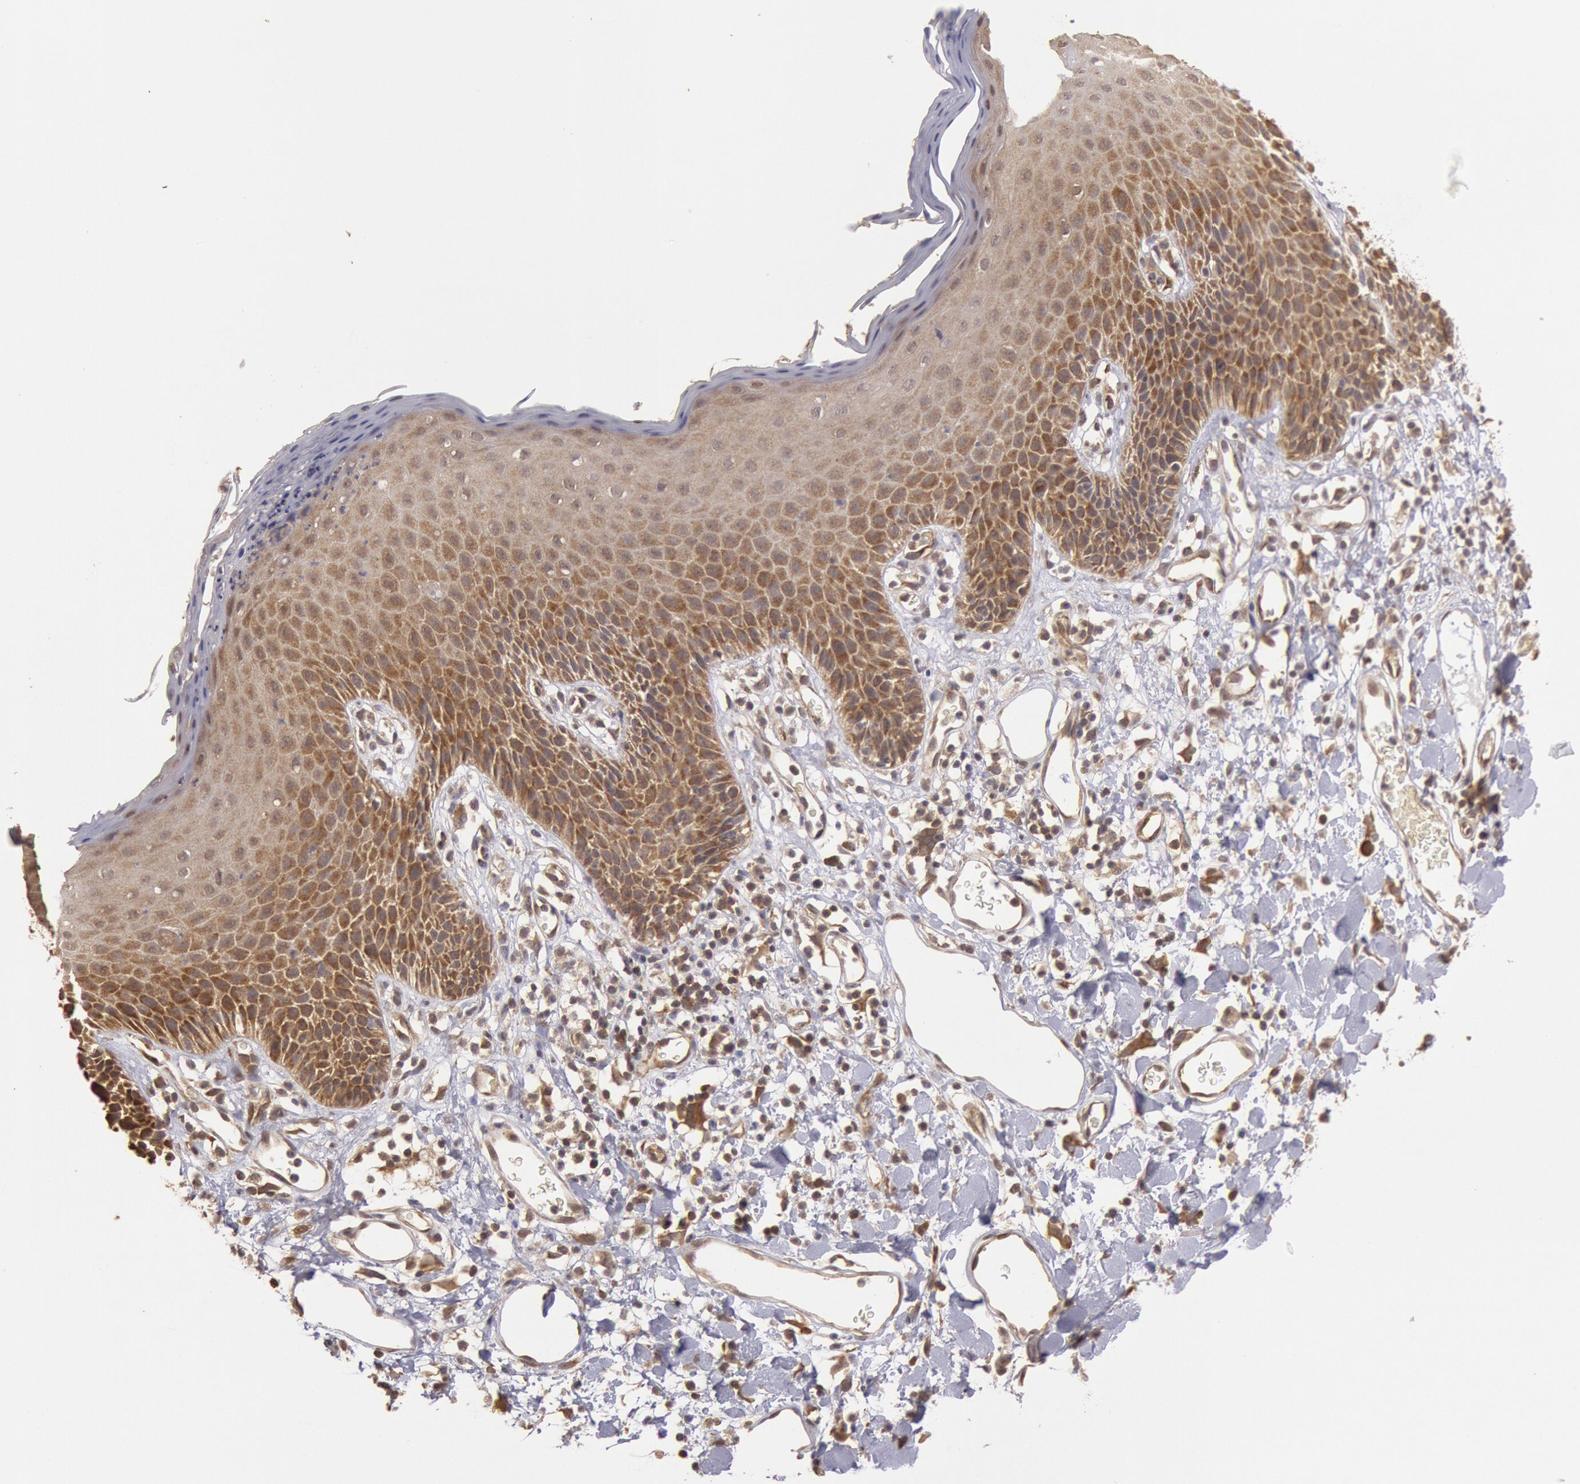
{"staining": {"intensity": "moderate", "quantity": ">75%", "location": "cytoplasmic/membranous"}, "tissue": "skin", "cell_type": "Epidermal cells", "image_type": "normal", "snomed": [{"axis": "morphology", "description": "Normal tissue, NOS"}, {"axis": "topography", "description": "Vulva"}, {"axis": "topography", "description": "Peripheral nerve tissue"}], "caption": "Immunohistochemistry of benign human skin displays medium levels of moderate cytoplasmic/membranous expression in approximately >75% of epidermal cells.", "gene": "USP14", "patient": {"sex": "female", "age": 68}}